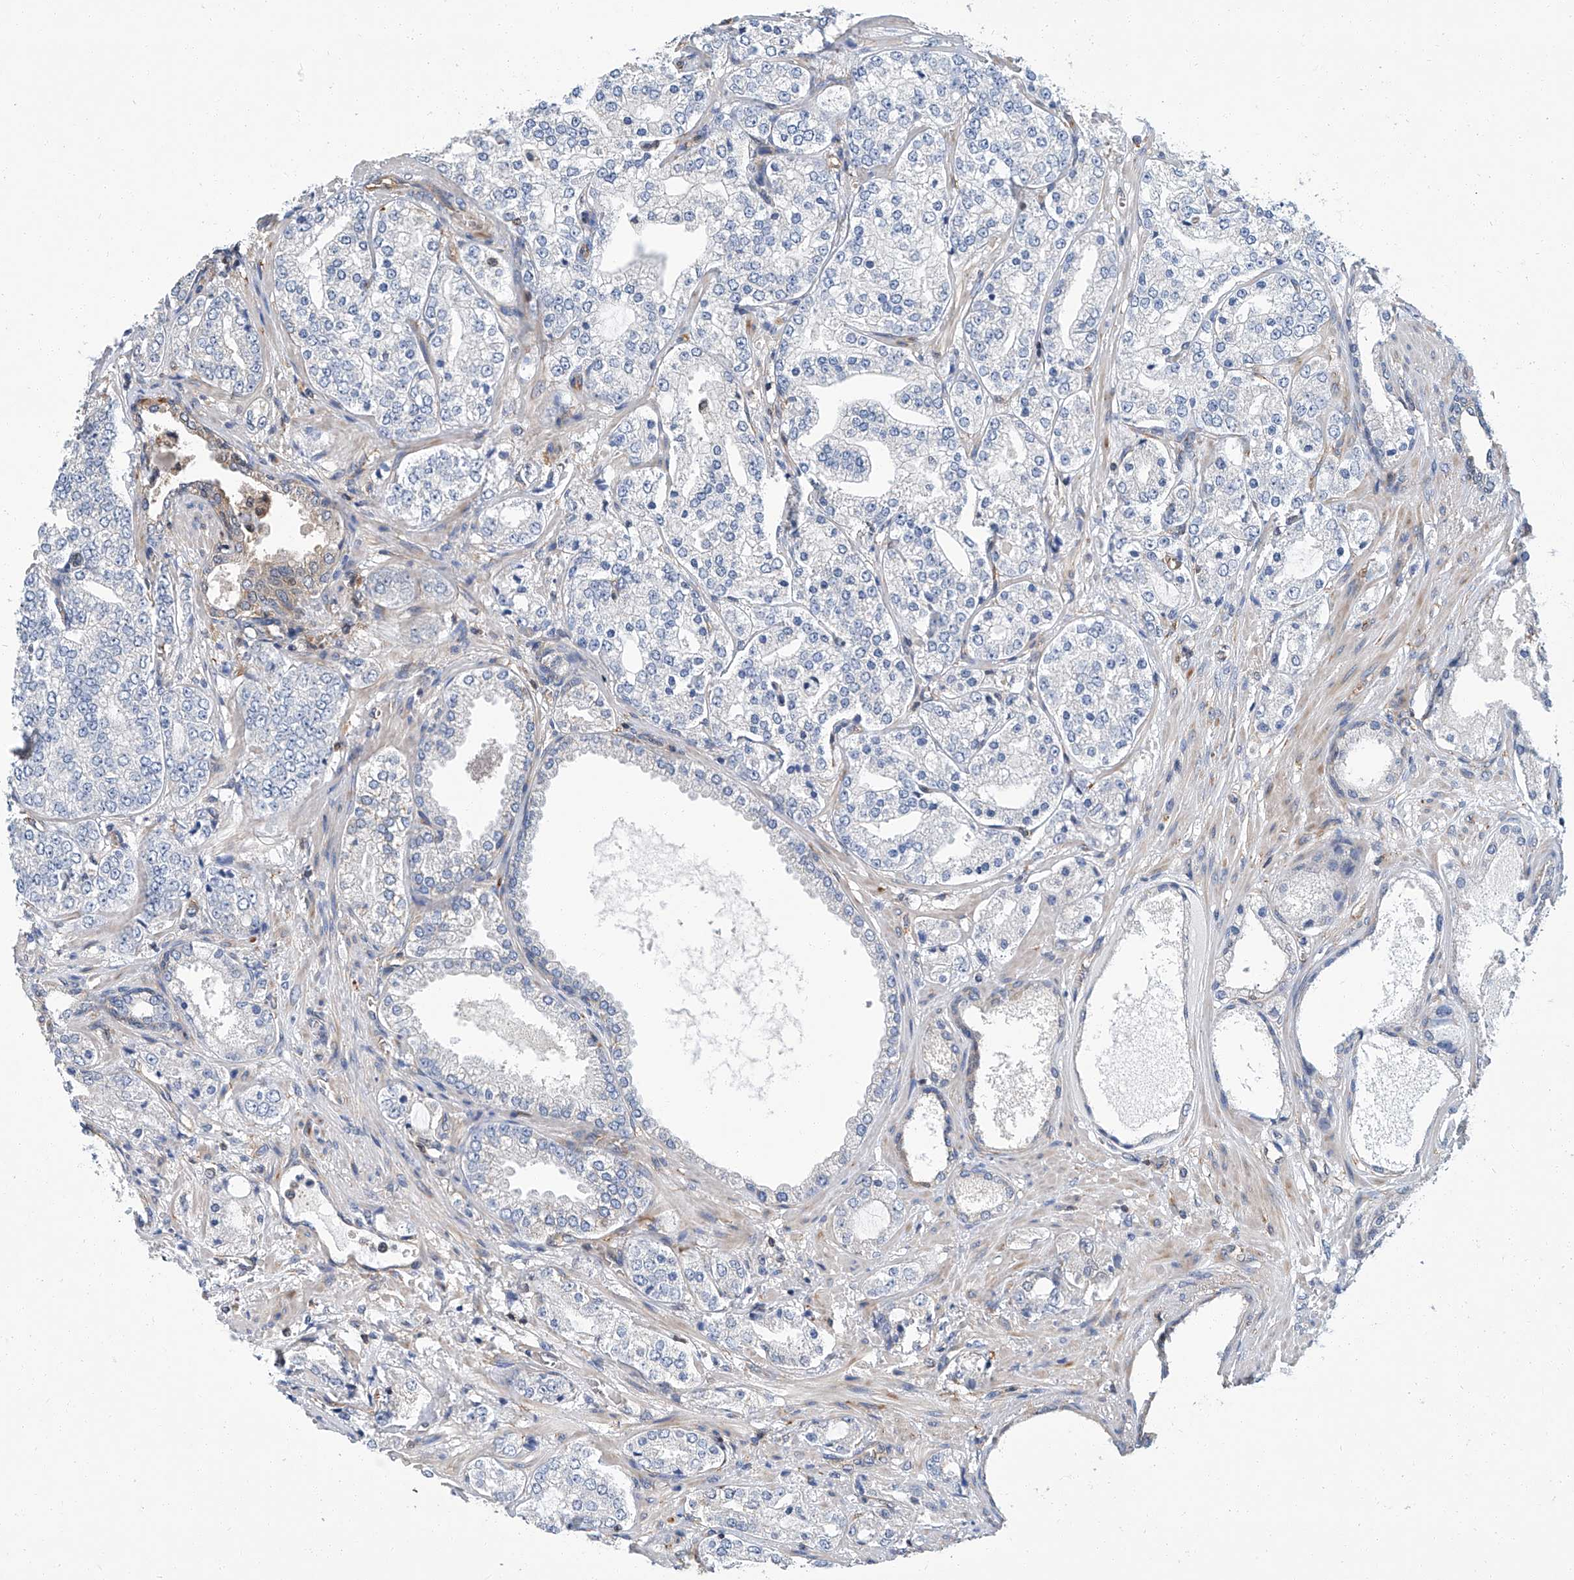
{"staining": {"intensity": "negative", "quantity": "none", "location": "none"}, "tissue": "prostate cancer", "cell_type": "Tumor cells", "image_type": "cancer", "snomed": [{"axis": "morphology", "description": "Adenocarcinoma, High grade"}, {"axis": "topography", "description": "Prostate"}], "caption": "This is a photomicrograph of IHC staining of prostate high-grade adenocarcinoma, which shows no positivity in tumor cells.", "gene": "PSMB10", "patient": {"sex": "male", "age": 64}}